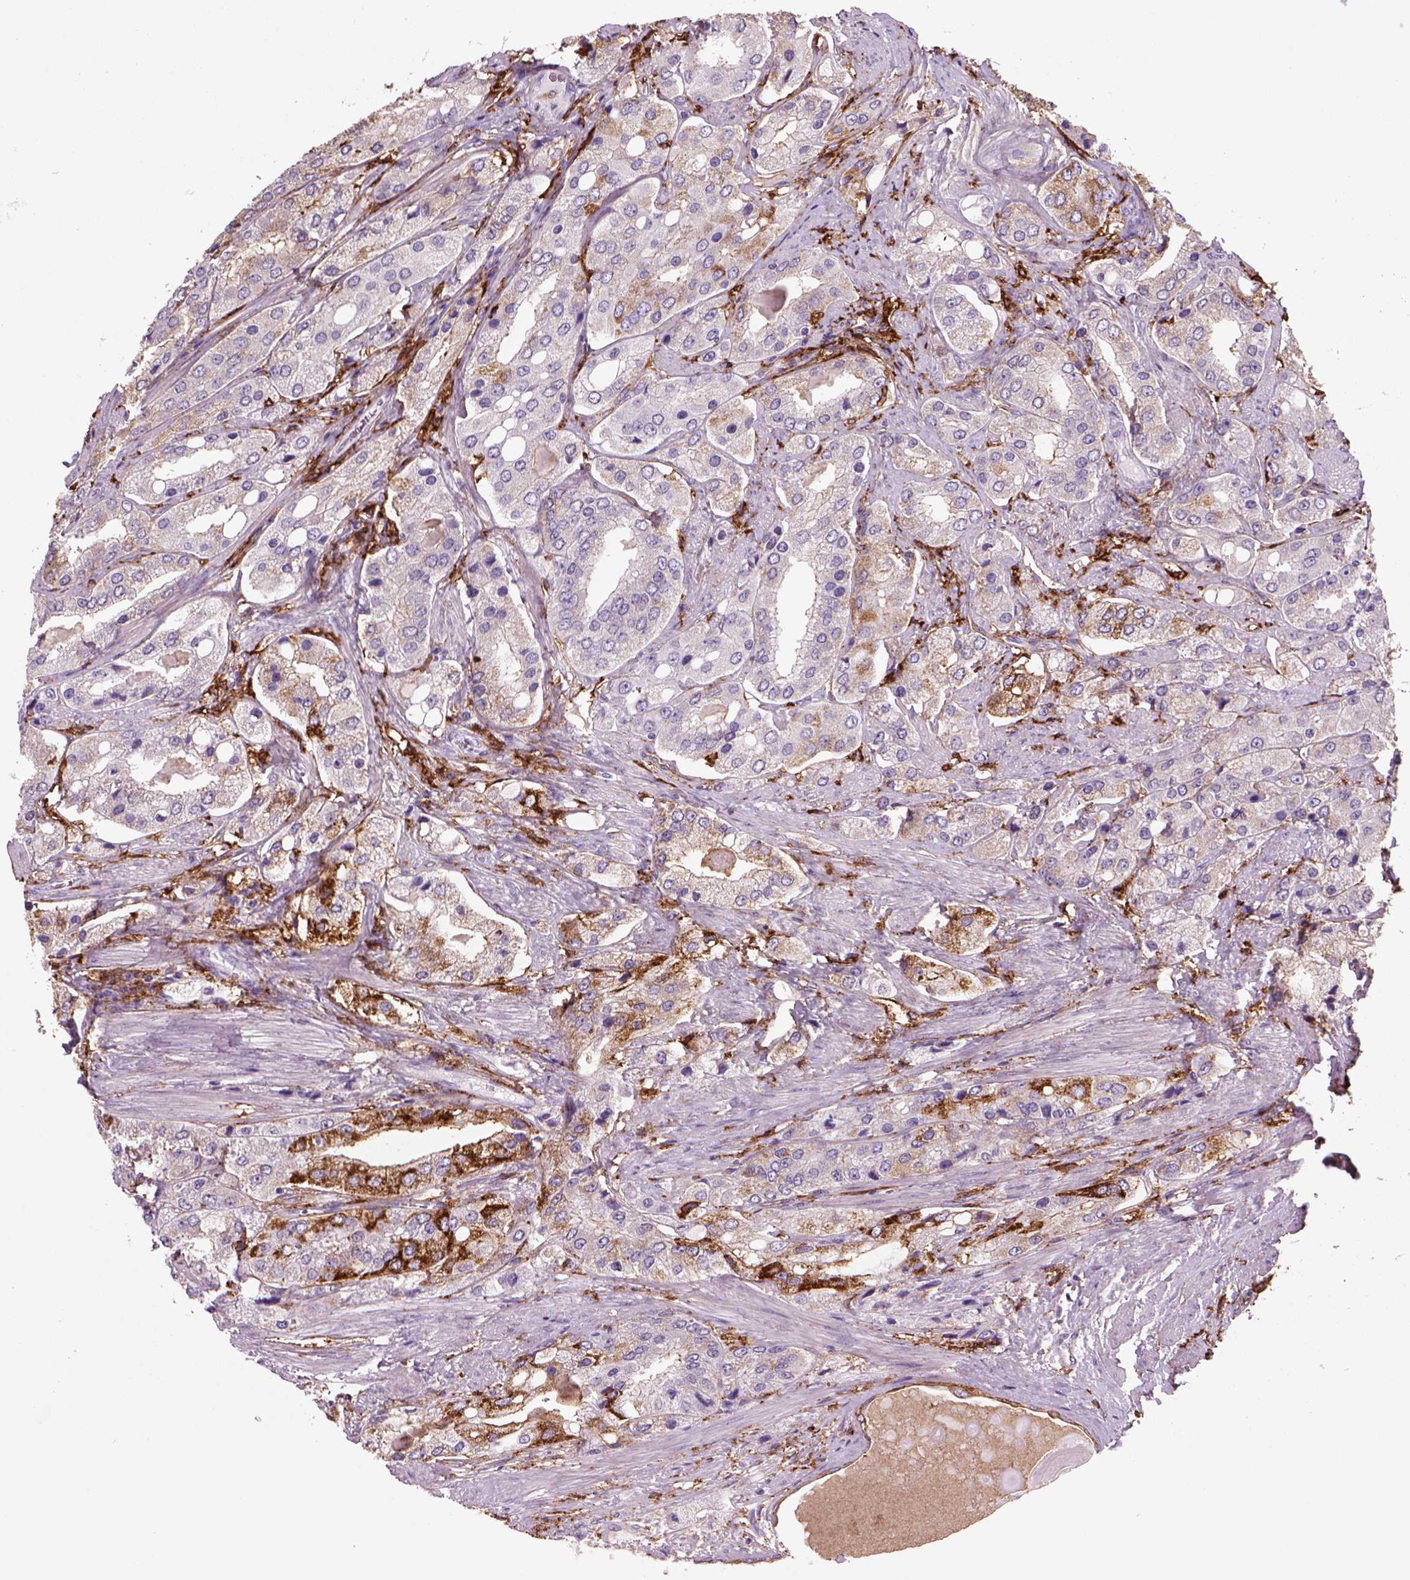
{"staining": {"intensity": "weak", "quantity": "25%-75%", "location": "cytoplasmic/membranous"}, "tissue": "prostate cancer", "cell_type": "Tumor cells", "image_type": "cancer", "snomed": [{"axis": "morphology", "description": "Adenocarcinoma, Low grade"}, {"axis": "topography", "description": "Prostate"}], "caption": "Protein analysis of adenocarcinoma (low-grade) (prostate) tissue reveals weak cytoplasmic/membranous positivity in about 25%-75% of tumor cells.", "gene": "MARCKS", "patient": {"sex": "male", "age": 69}}